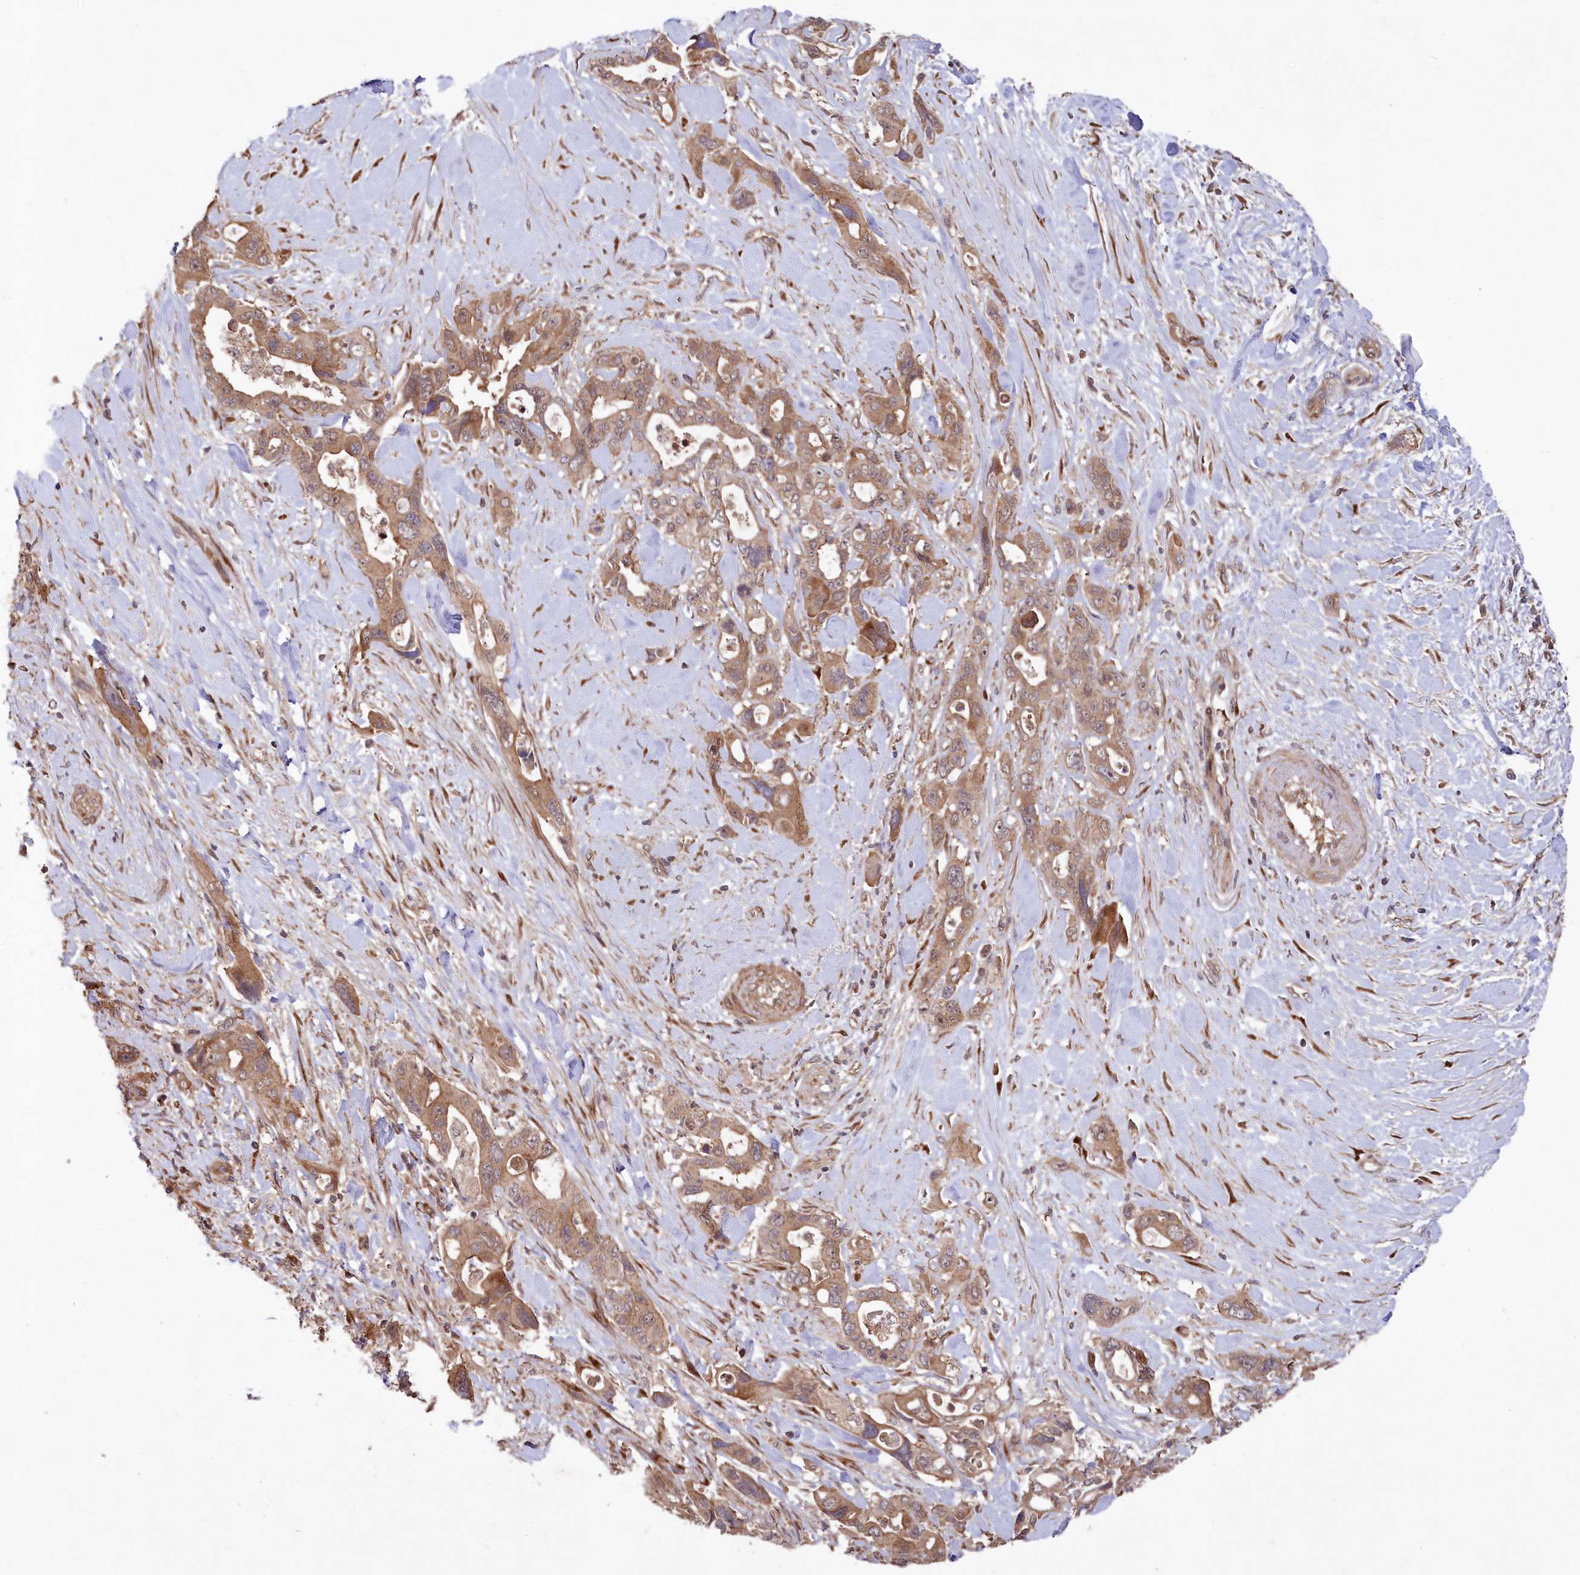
{"staining": {"intensity": "moderate", "quantity": ">75%", "location": "cytoplasmic/membranous"}, "tissue": "pancreatic cancer", "cell_type": "Tumor cells", "image_type": "cancer", "snomed": [{"axis": "morphology", "description": "Adenocarcinoma, NOS"}, {"axis": "topography", "description": "Pancreas"}], "caption": "IHC micrograph of neoplastic tissue: human adenocarcinoma (pancreatic) stained using IHC displays medium levels of moderate protein expression localized specifically in the cytoplasmic/membranous of tumor cells, appearing as a cytoplasmic/membranous brown color.", "gene": "TBCA", "patient": {"sex": "male", "age": 46}}